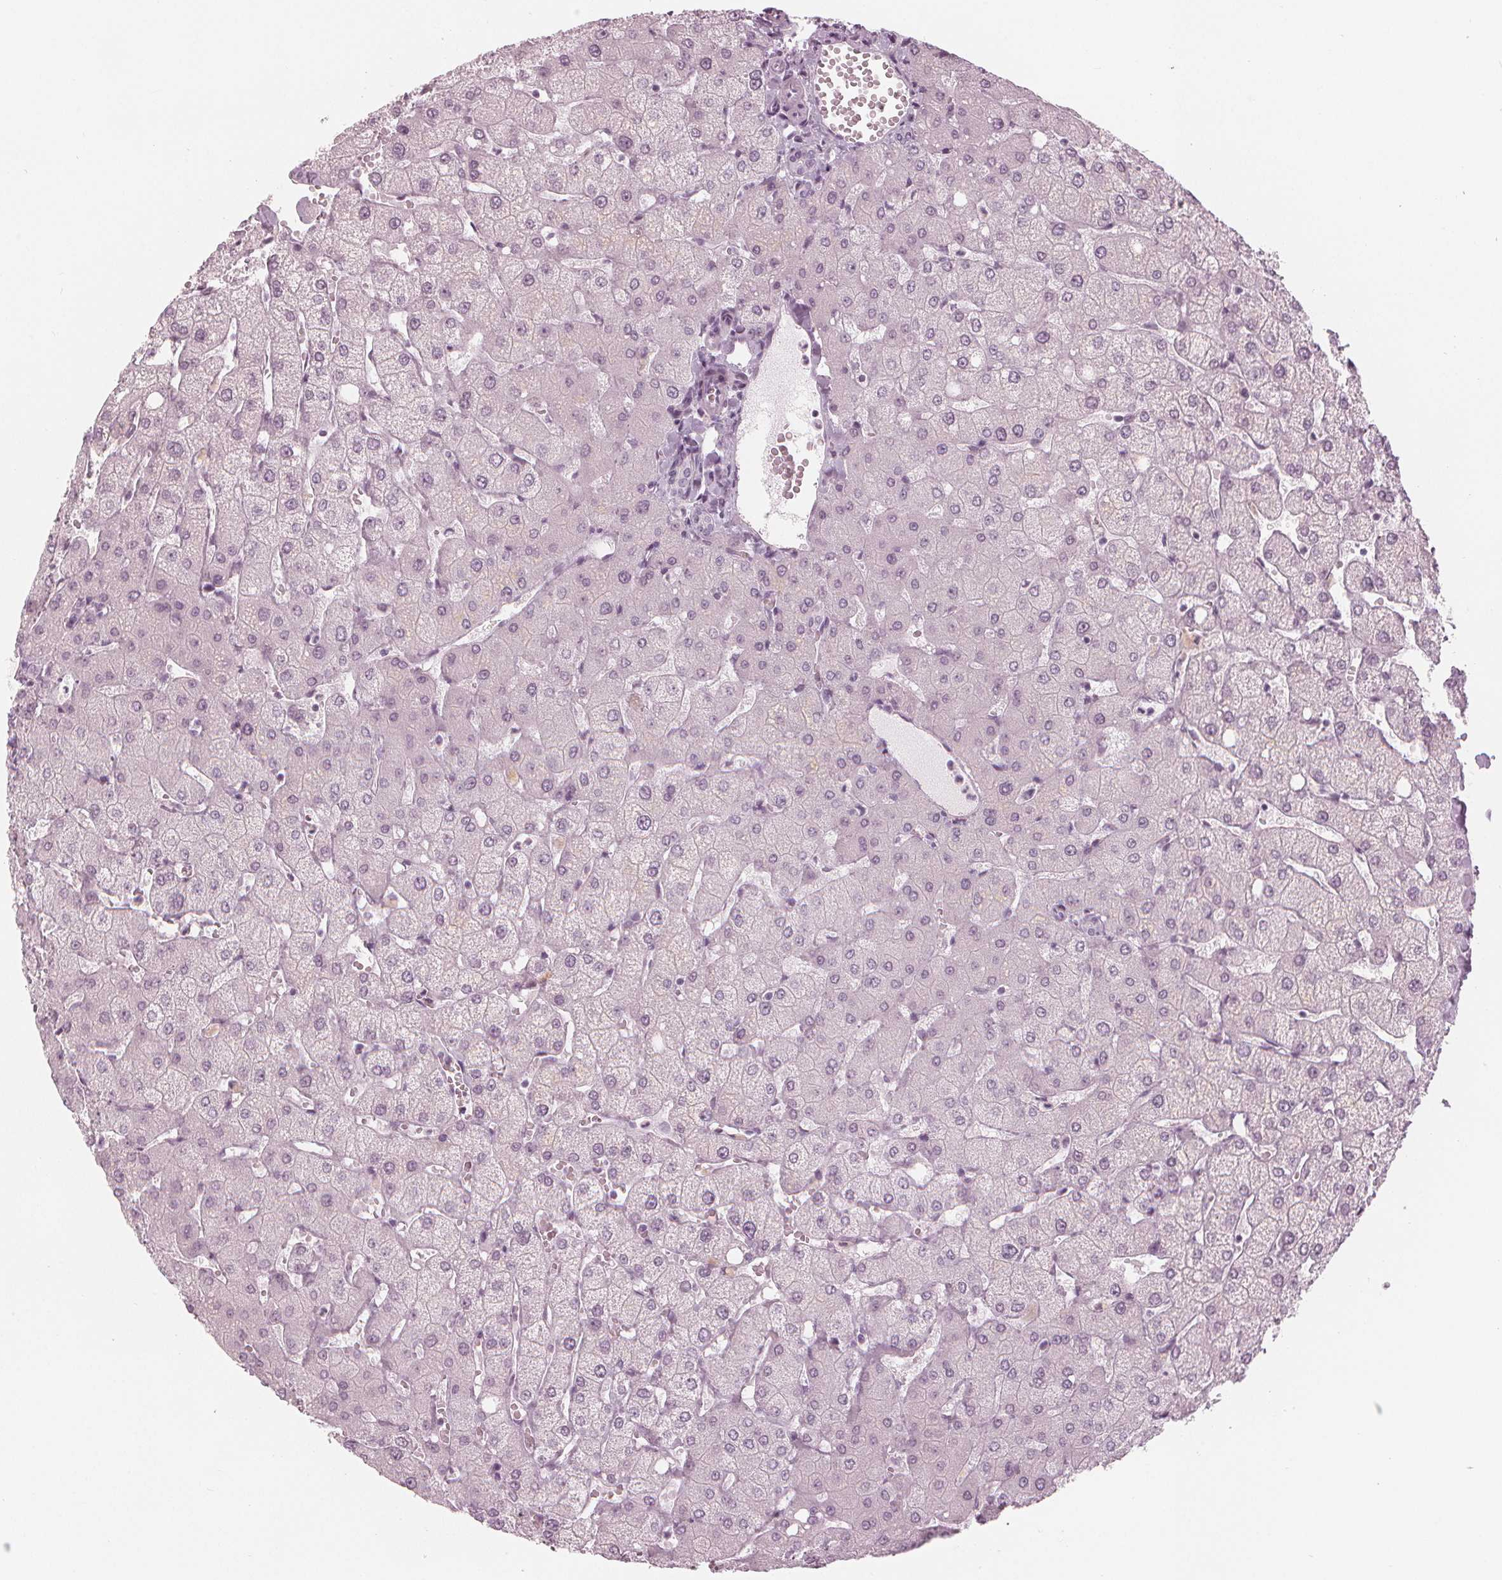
{"staining": {"intensity": "negative", "quantity": "none", "location": "none"}, "tissue": "liver", "cell_type": "Cholangiocytes", "image_type": "normal", "snomed": [{"axis": "morphology", "description": "Normal tissue, NOS"}, {"axis": "topography", "description": "Liver"}], "caption": "Histopathology image shows no significant protein positivity in cholangiocytes of unremarkable liver.", "gene": "PAEP", "patient": {"sex": "female", "age": 54}}